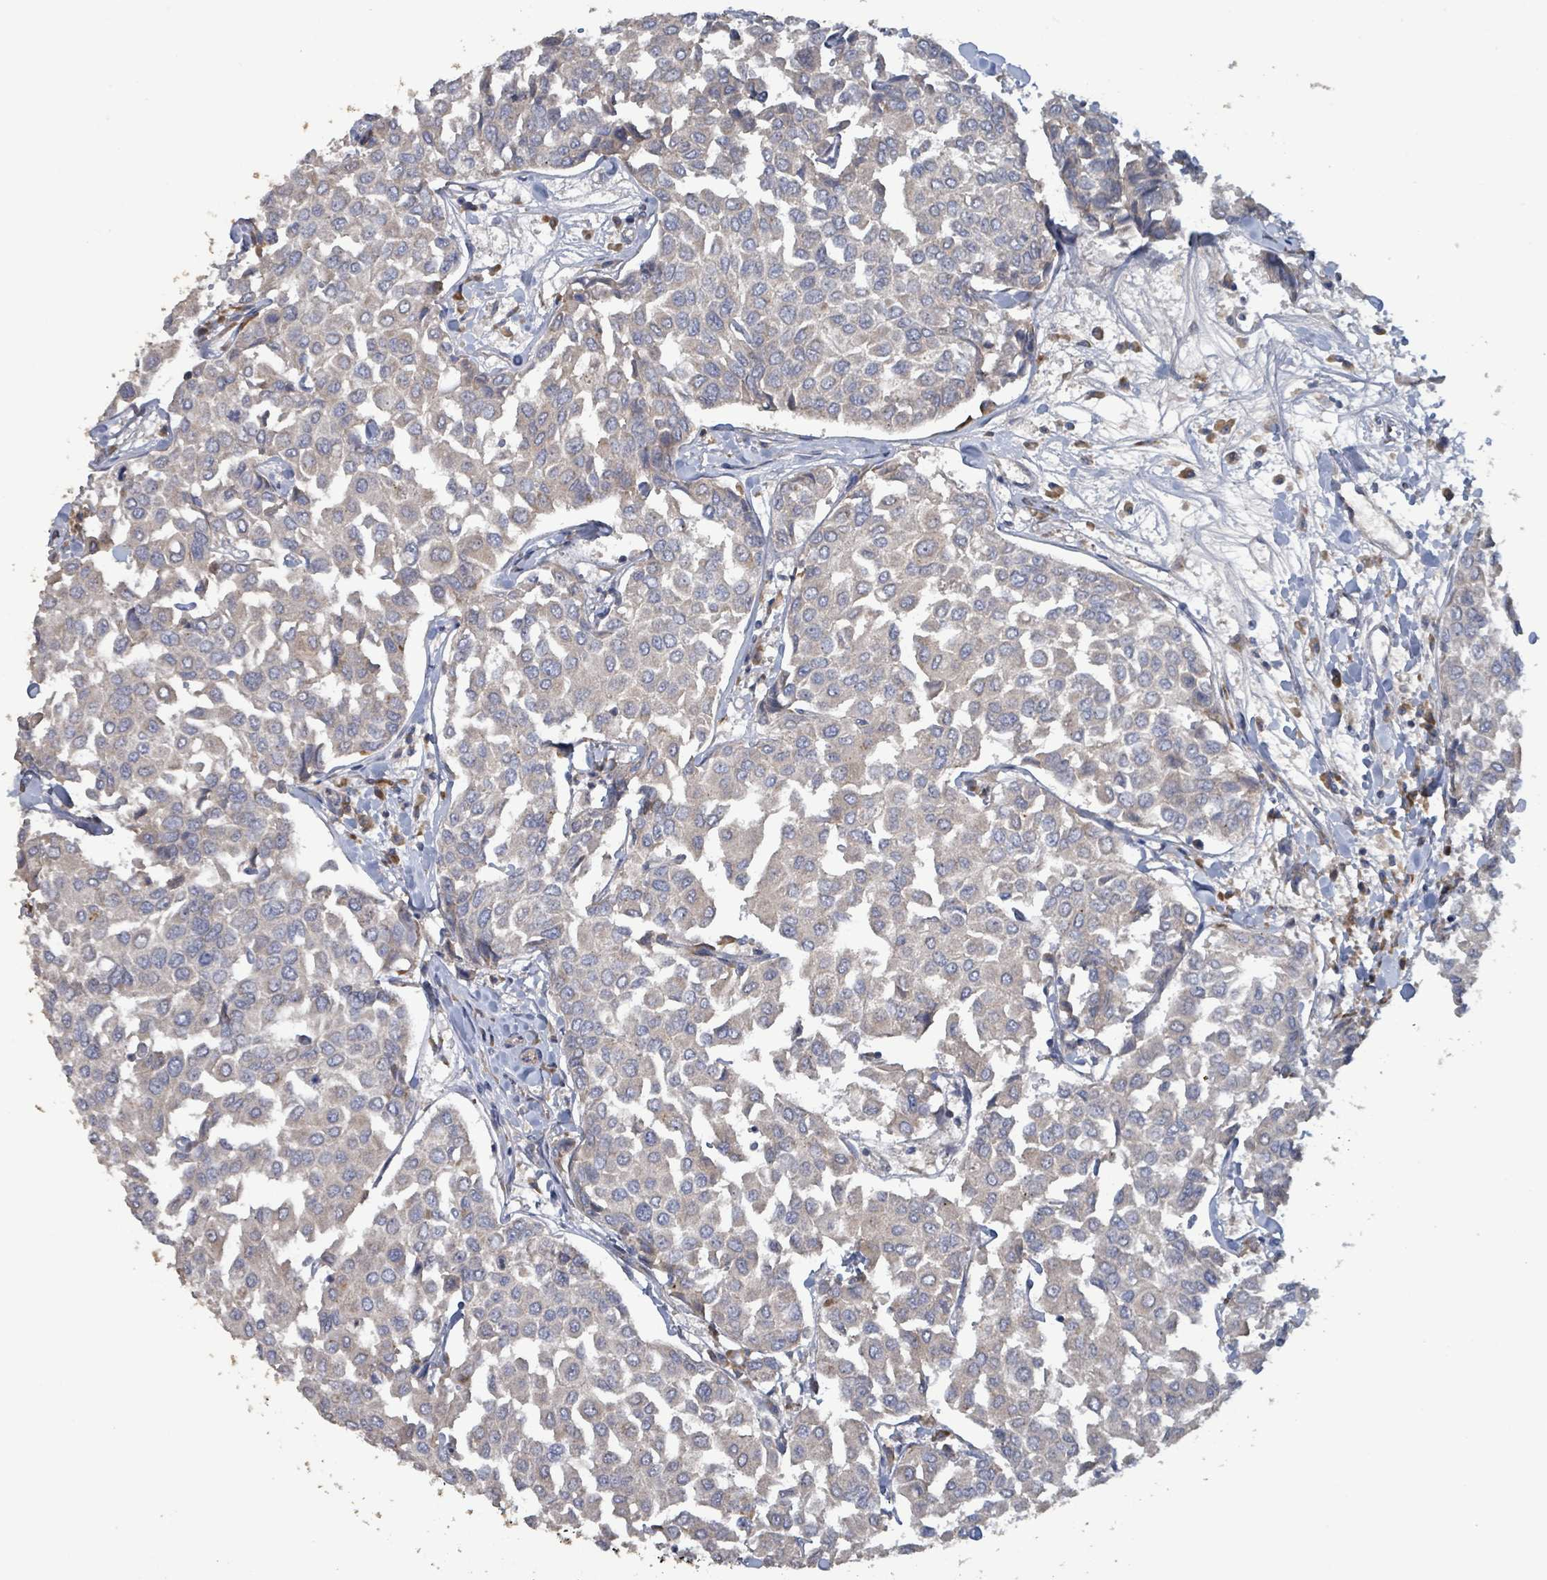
{"staining": {"intensity": "weak", "quantity": "25%-75%", "location": "cytoplasmic/membranous"}, "tissue": "breast cancer", "cell_type": "Tumor cells", "image_type": "cancer", "snomed": [{"axis": "morphology", "description": "Duct carcinoma"}, {"axis": "topography", "description": "Breast"}], "caption": "Intraductal carcinoma (breast) was stained to show a protein in brown. There is low levels of weak cytoplasmic/membranous staining in about 25%-75% of tumor cells.", "gene": "RPL32", "patient": {"sex": "female", "age": 55}}